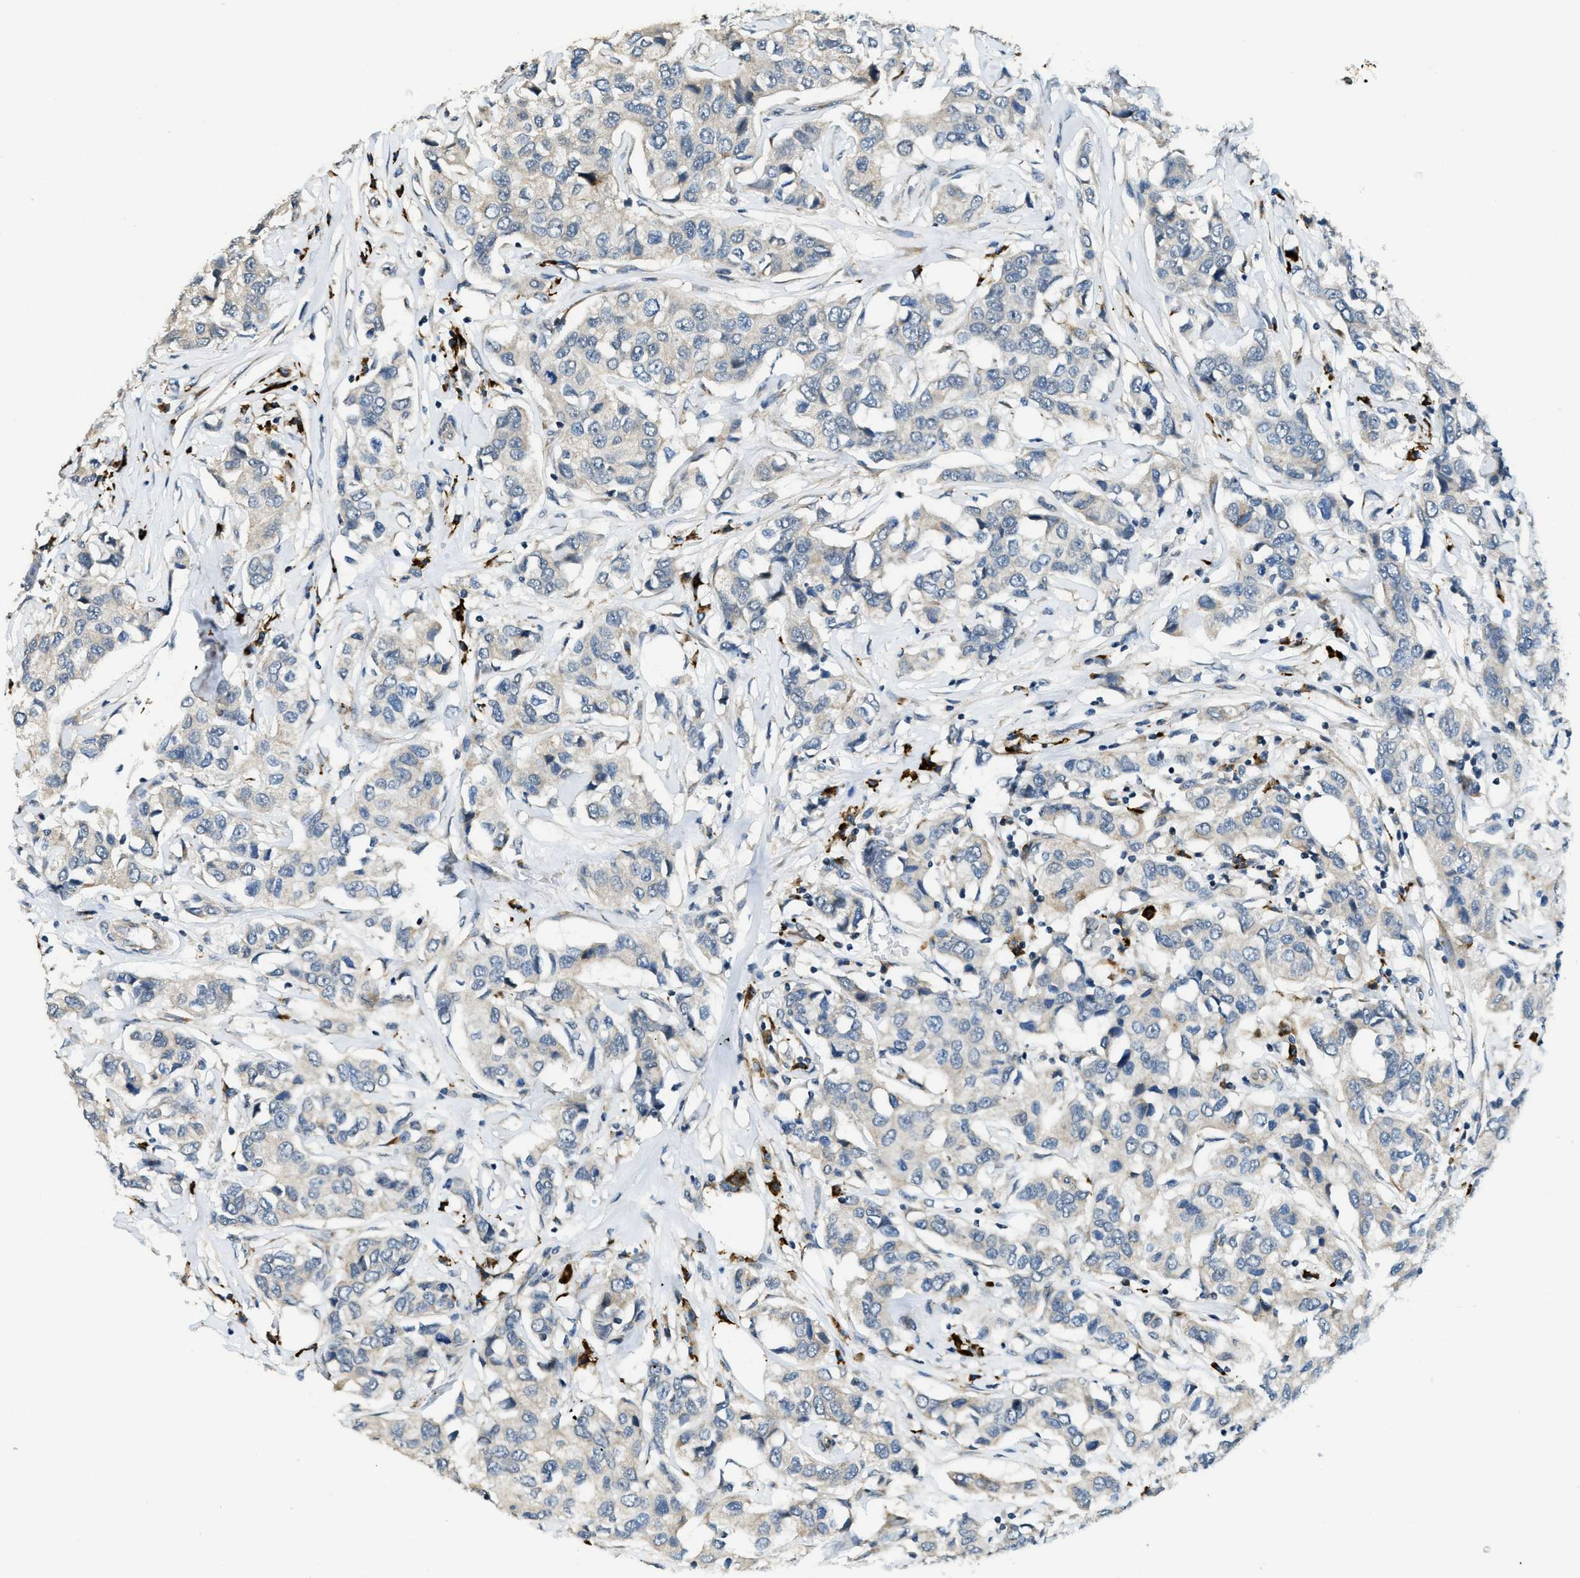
{"staining": {"intensity": "negative", "quantity": "none", "location": "none"}, "tissue": "breast cancer", "cell_type": "Tumor cells", "image_type": "cancer", "snomed": [{"axis": "morphology", "description": "Duct carcinoma"}, {"axis": "topography", "description": "Breast"}], "caption": "Immunohistochemistry micrograph of neoplastic tissue: intraductal carcinoma (breast) stained with DAB displays no significant protein expression in tumor cells.", "gene": "HERC2", "patient": {"sex": "female", "age": 80}}